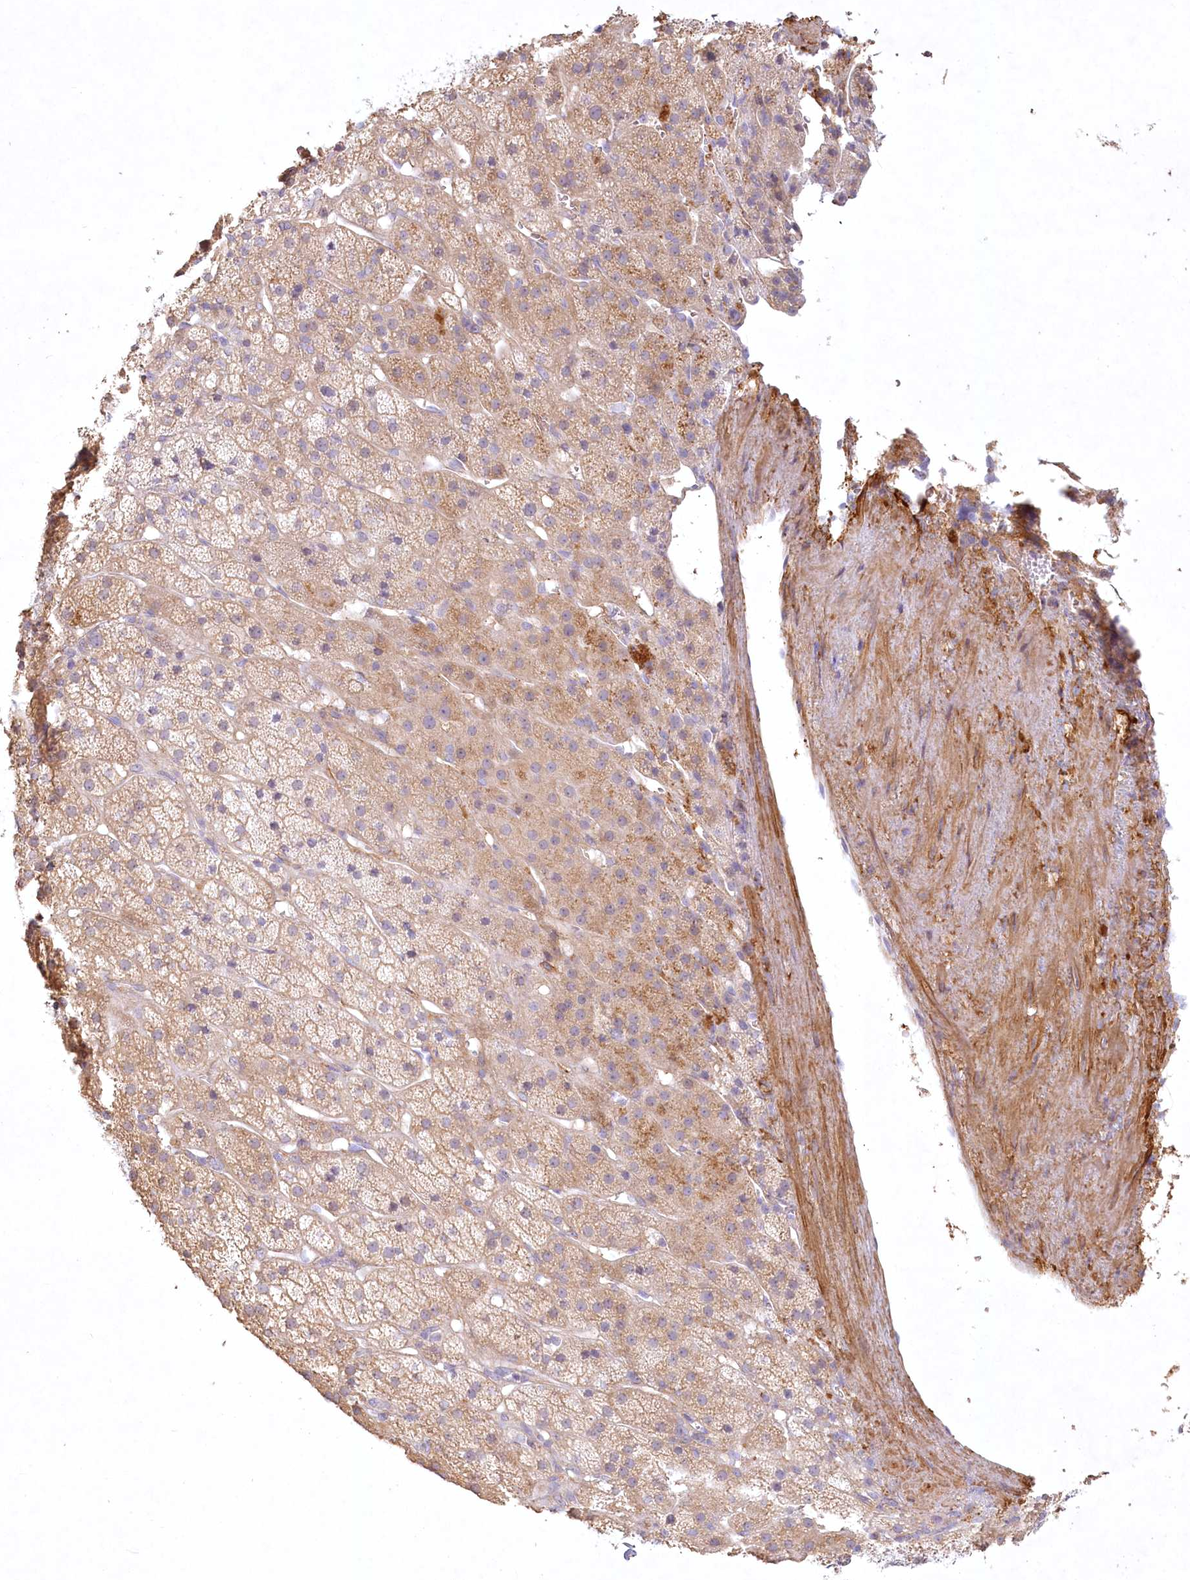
{"staining": {"intensity": "moderate", "quantity": "<25%", "location": "cytoplasmic/membranous"}, "tissue": "adrenal gland", "cell_type": "Glandular cells", "image_type": "normal", "snomed": [{"axis": "morphology", "description": "Normal tissue, NOS"}, {"axis": "topography", "description": "Adrenal gland"}], "caption": "Adrenal gland stained for a protein (brown) shows moderate cytoplasmic/membranous positive expression in approximately <25% of glandular cells.", "gene": "INPP4B", "patient": {"sex": "female", "age": 57}}